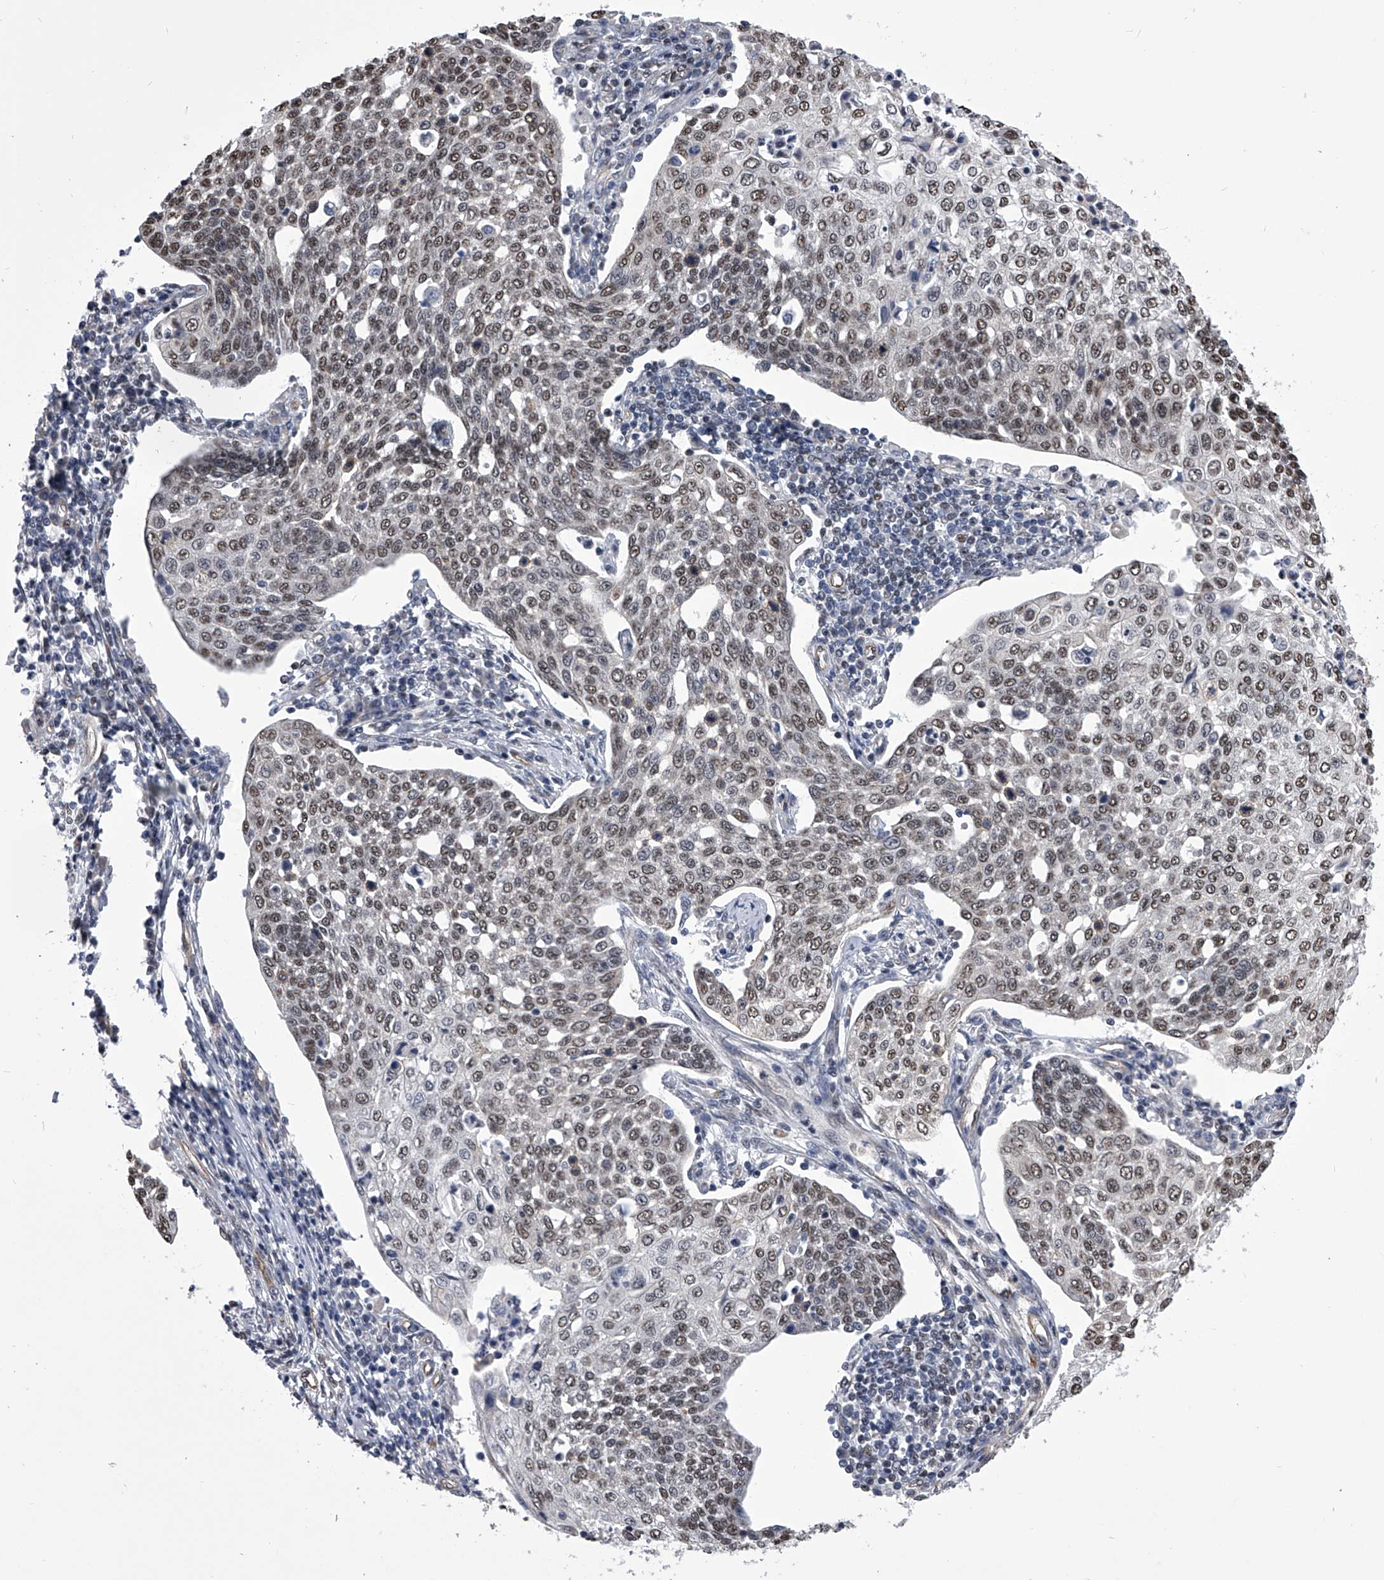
{"staining": {"intensity": "moderate", "quantity": ">75%", "location": "nuclear"}, "tissue": "cervical cancer", "cell_type": "Tumor cells", "image_type": "cancer", "snomed": [{"axis": "morphology", "description": "Squamous cell carcinoma, NOS"}, {"axis": "topography", "description": "Cervix"}], "caption": "The histopathology image shows immunohistochemical staining of cervical squamous cell carcinoma. There is moderate nuclear staining is present in about >75% of tumor cells.", "gene": "ZNF76", "patient": {"sex": "female", "age": 34}}